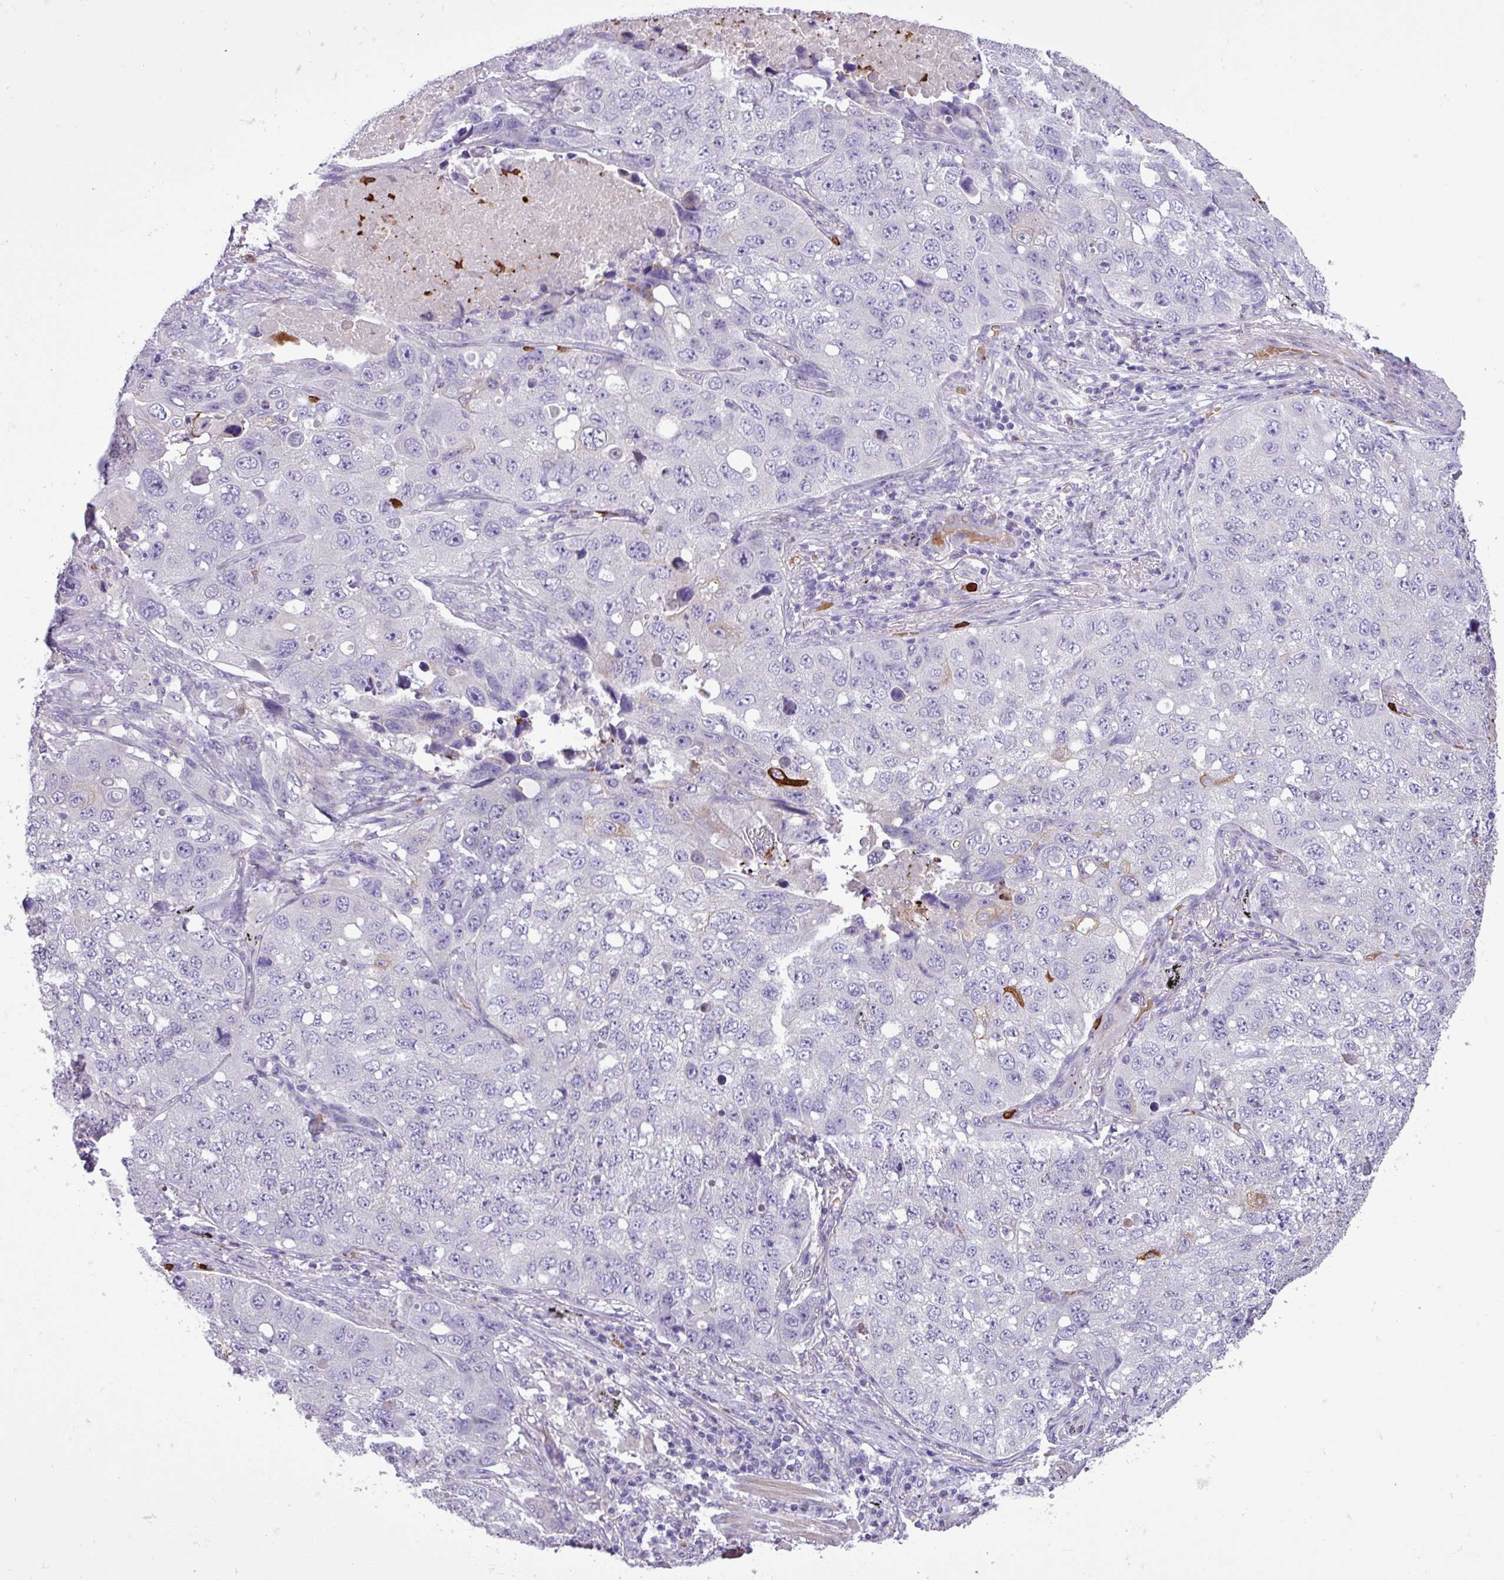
{"staining": {"intensity": "negative", "quantity": "none", "location": "none"}, "tissue": "lung cancer", "cell_type": "Tumor cells", "image_type": "cancer", "snomed": [{"axis": "morphology", "description": "Squamous cell carcinoma, NOS"}, {"axis": "topography", "description": "Lung"}], "caption": "Tumor cells show no significant staining in squamous cell carcinoma (lung).", "gene": "MGAT4B", "patient": {"sex": "male", "age": 60}}